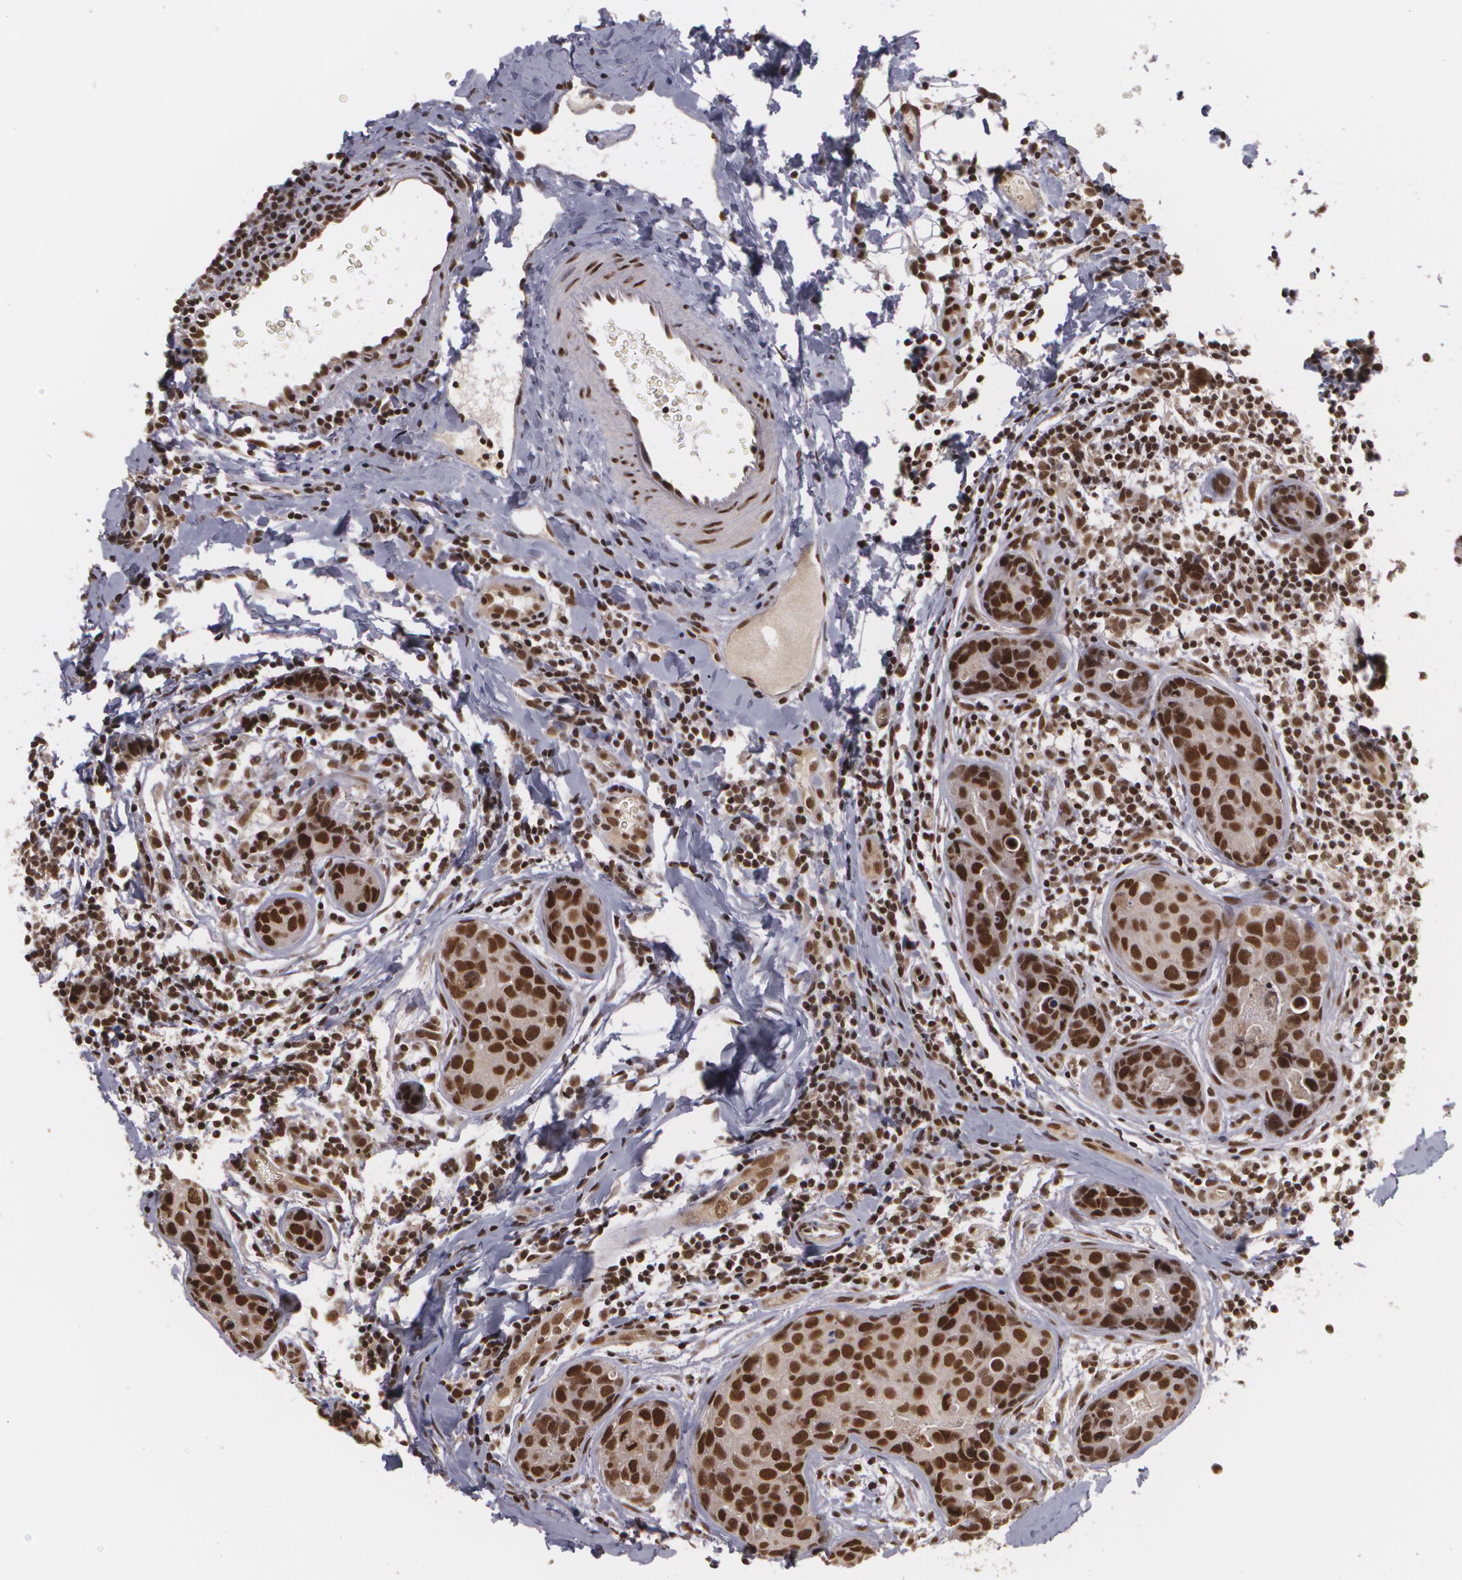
{"staining": {"intensity": "strong", "quantity": ">75%", "location": "nuclear"}, "tissue": "breast cancer", "cell_type": "Tumor cells", "image_type": "cancer", "snomed": [{"axis": "morphology", "description": "Duct carcinoma"}, {"axis": "topography", "description": "Breast"}], "caption": "Strong nuclear expression is seen in approximately >75% of tumor cells in breast invasive ductal carcinoma. Ihc stains the protein in brown and the nuclei are stained blue.", "gene": "RXRB", "patient": {"sex": "female", "age": 24}}